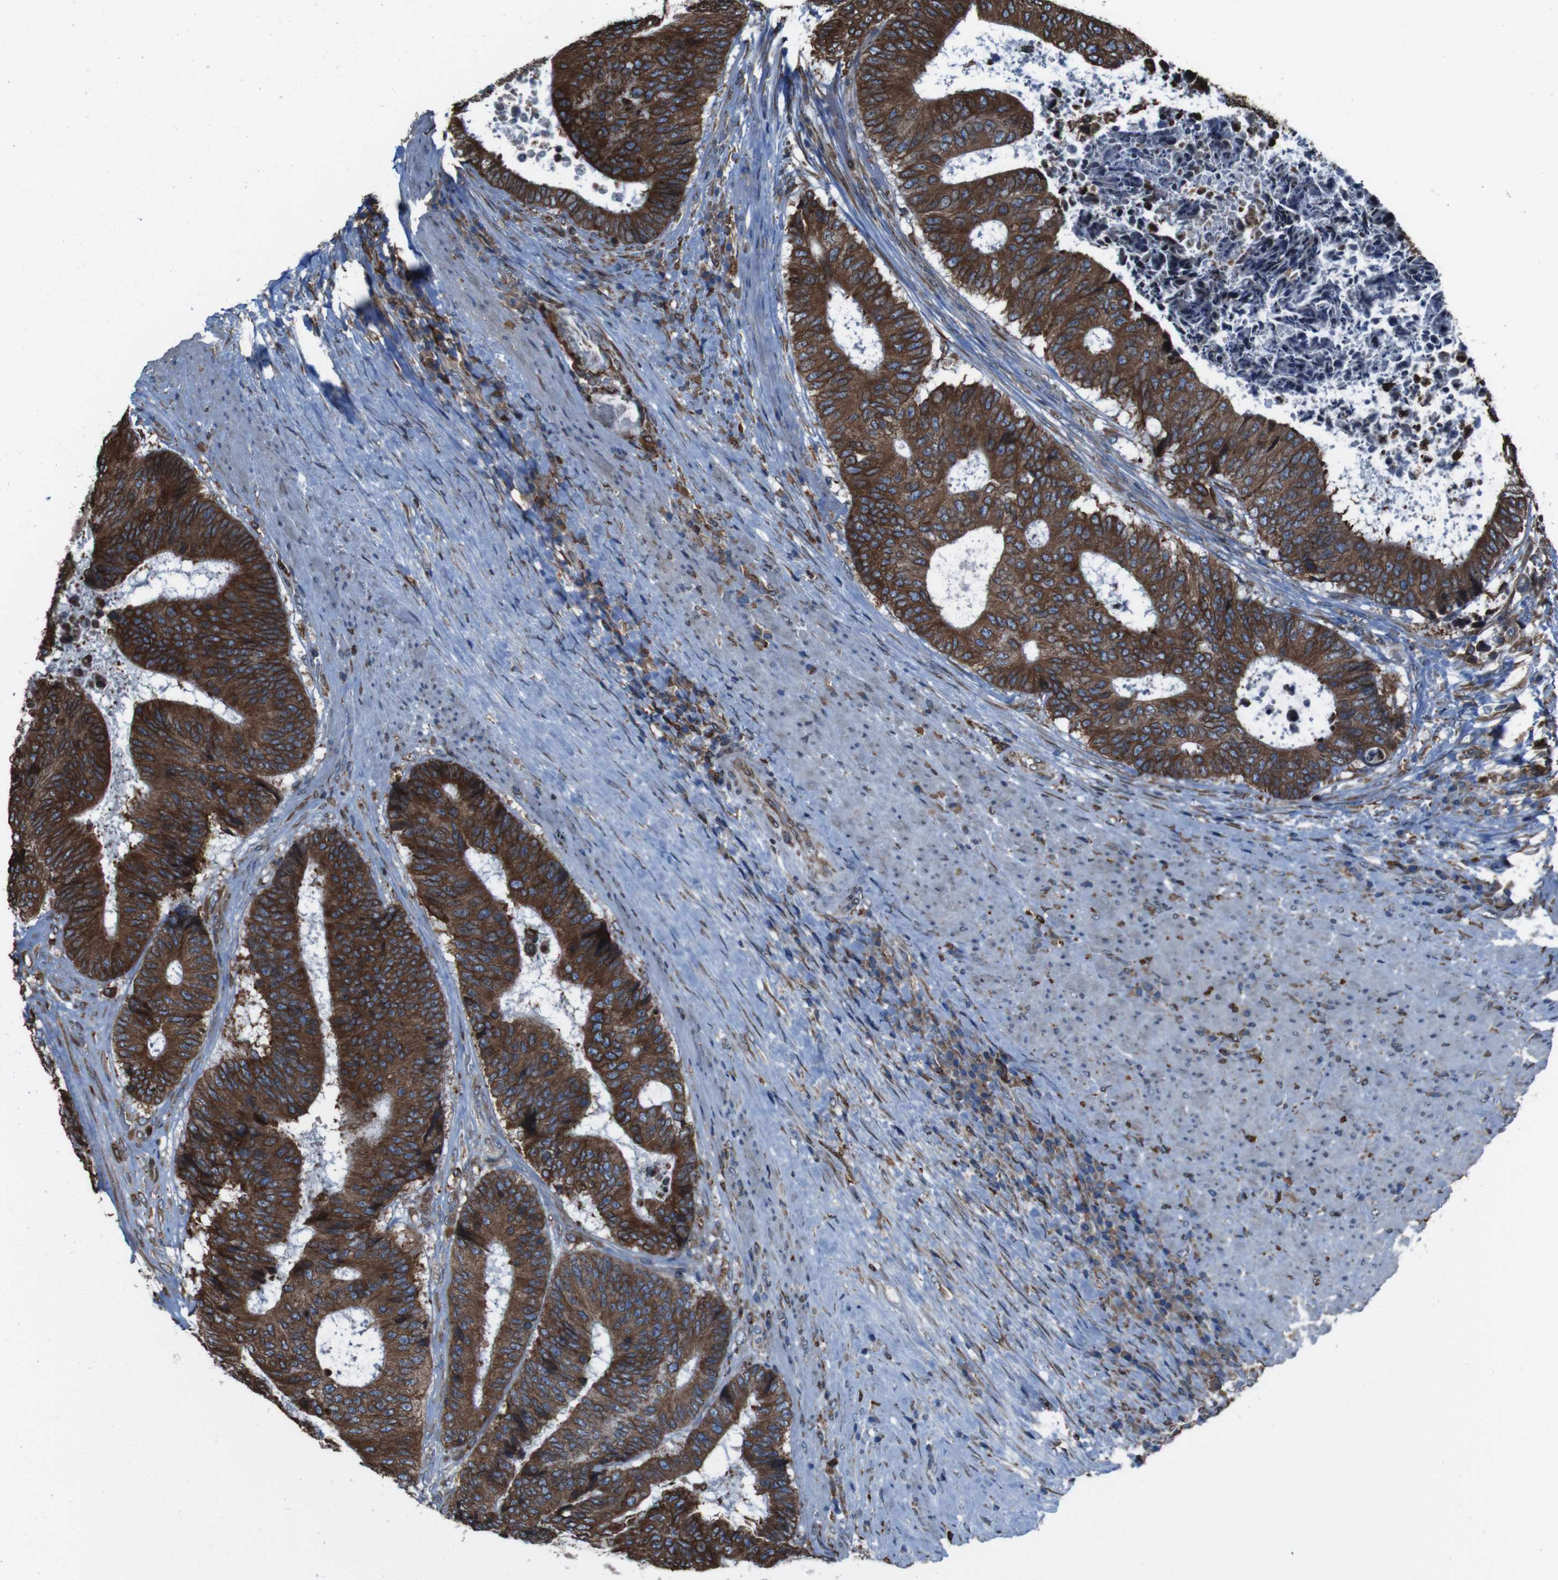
{"staining": {"intensity": "strong", "quantity": ">75%", "location": "cytoplasmic/membranous,nuclear"}, "tissue": "colorectal cancer", "cell_type": "Tumor cells", "image_type": "cancer", "snomed": [{"axis": "morphology", "description": "Adenocarcinoma, NOS"}, {"axis": "topography", "description": "Rectum"}], "caption": "A micrograph of colorectal cancer (adenocarcinoma) stained for a protein displays strong cytoplasmic/membranous and nuclear brown staining in tumor cells. Immunohistochemistry (ihc) stains the protein in brown and the nuclei are stained blue.", "gene": "APMAP", "patient": {"sex": "male", "age": 72}}